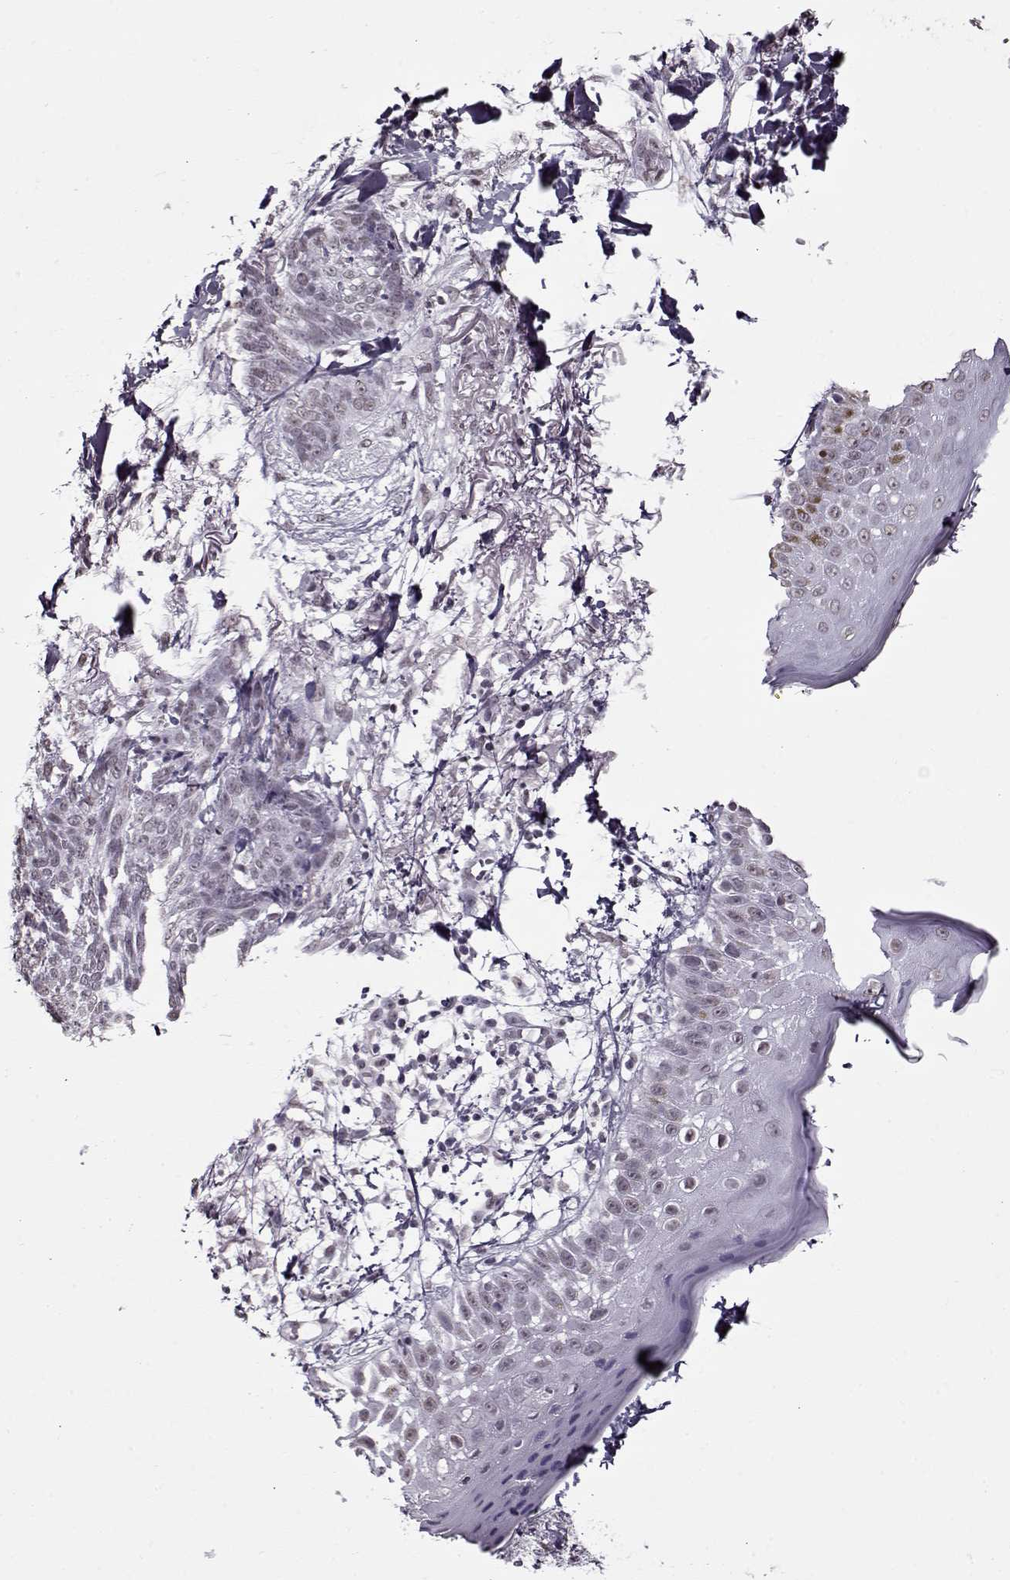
{"staining": {"intensity": "negative", "quantity": "none", "location": "none"}, "tissue": "skin cancer", "cell_type": "Tumor cells", "image_type": "cancer", "snomed": [{"axis": "morphology", "description": "Normal tissue, NOS"}, {"axis": "morphology", "description": "Basal cell carcinoma"}, {"axis": "topography", "description": "Skin"}], "caption": "Human skin basal cell carcinoma stained for a protein using immunohistochemistry demonstrates no positivity in tumor cells.", "gene": "PRMT8", "patient": {"sex": "male", "age": 84}}